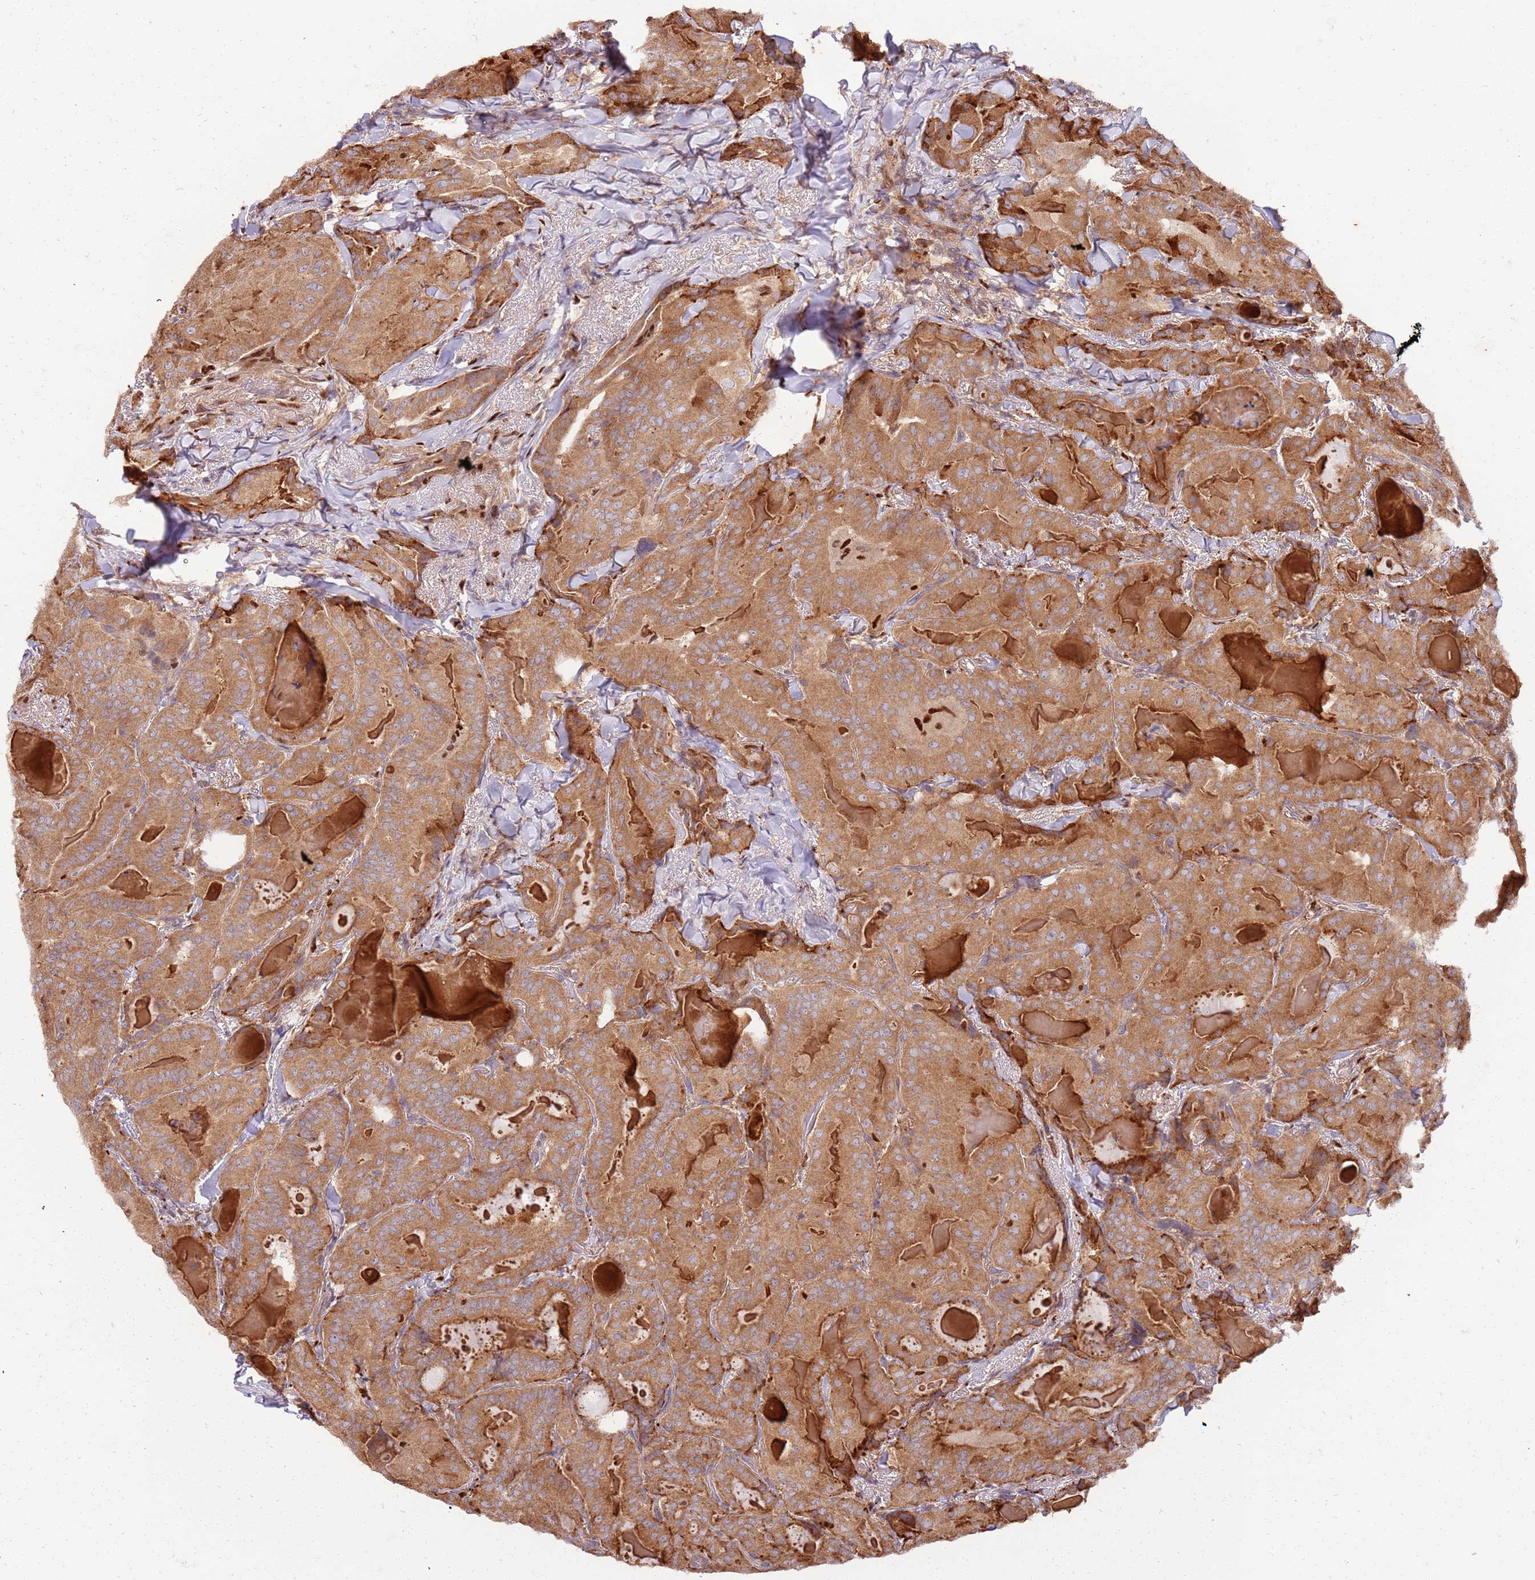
{"staining": {"intensity": "moderate", "quantity": ">75%", "location": "cytoplasmic/membranous"}, "tissue": "thyroid cancer", "cell_type": "Tumor cells", "image_type": "cancer", "snomed": [{"axis": "morphology", "description": "Papillary adenocarcinoma, NOS"}, {"axis": "topography", "description": "Thyroid gland"}], "caption": "About >75% of tumor cells in papillary adenocarcinoma (thyroid) display moderate cytoplasmic/membranous protein staining as visualized by brown immunohistochemical staining.", "gene": "OSBP", "patient": {"sex": "female", "age": 68}}